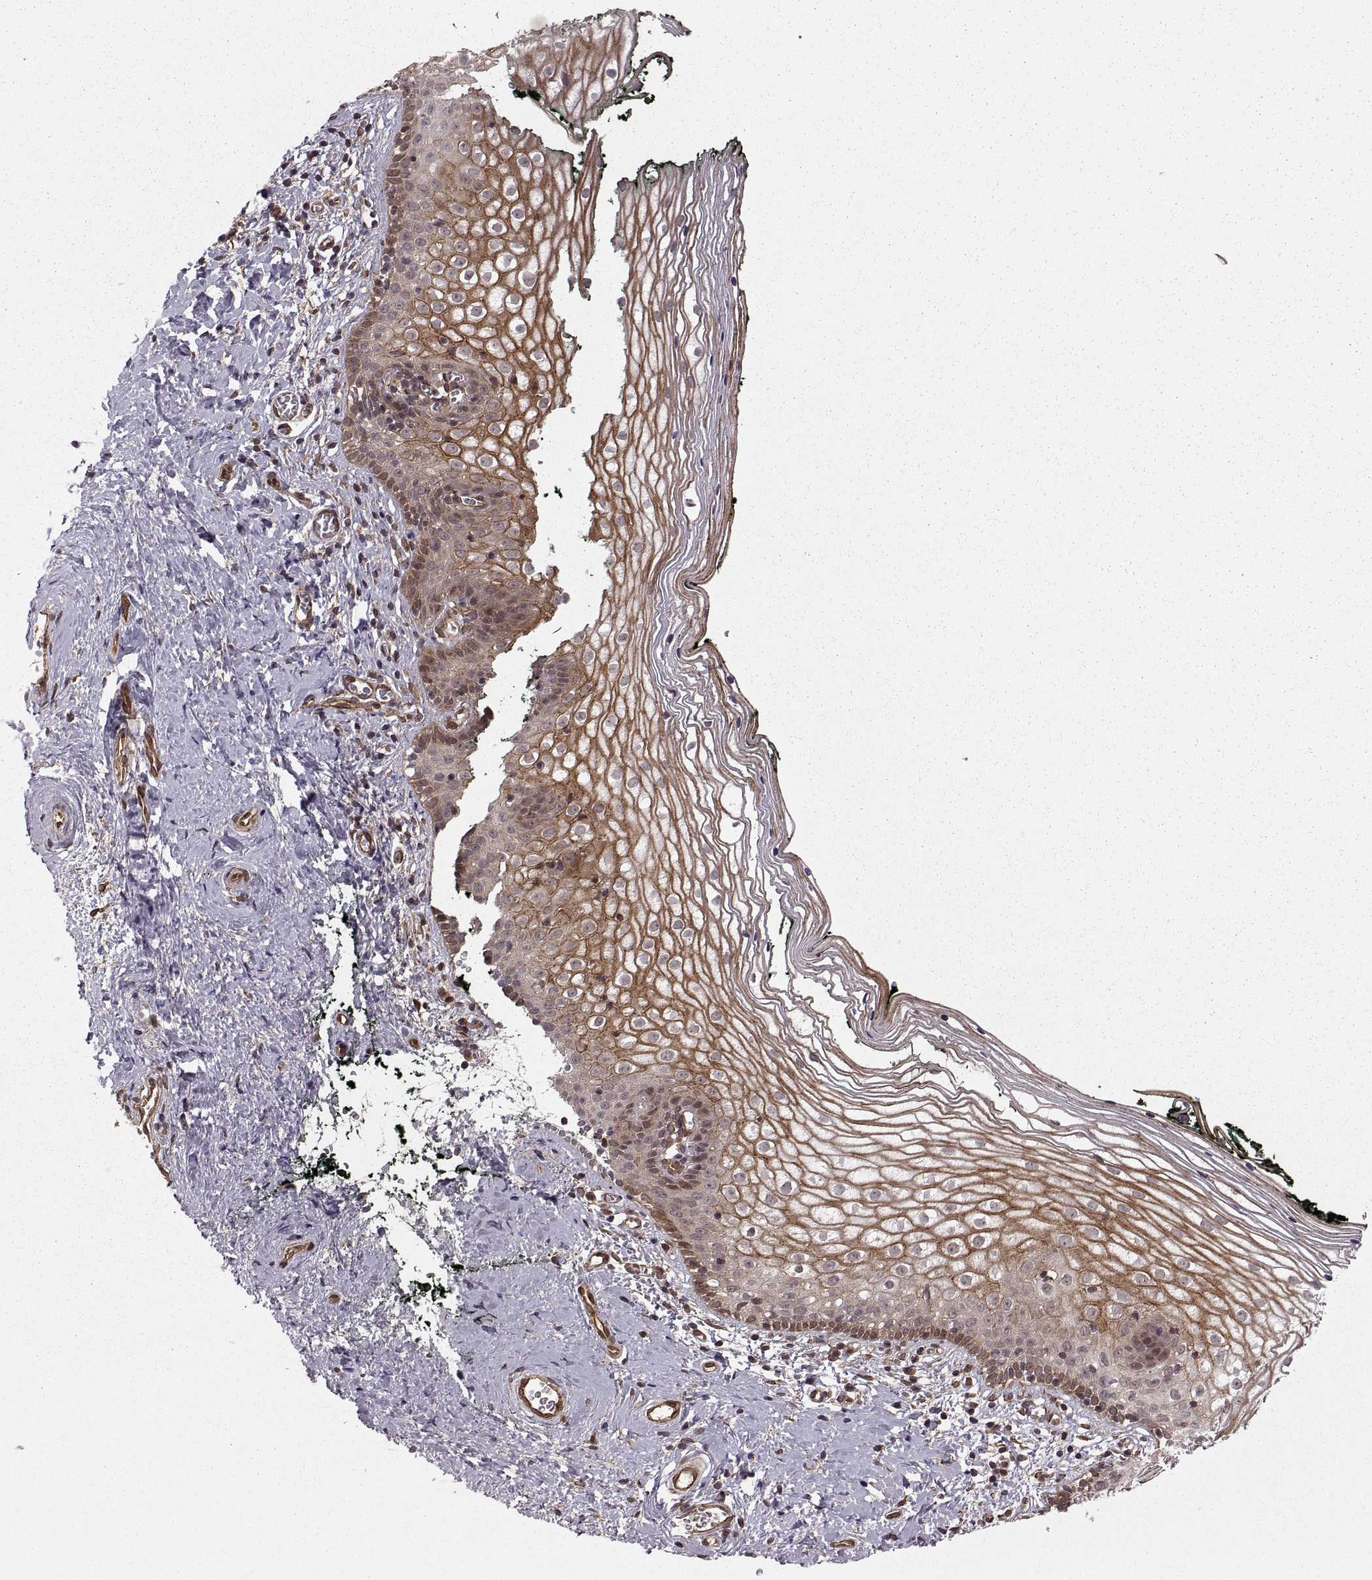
{"staining": {"intensity": "strong", "quantity": "<25%", "location": "cytoplasmic/membranous,nuclear"}, "tissue": "vagina", "cell_type": "Squamous epithelial cells", "image_type": "normal", "snomed": [{"axis": "morphology", "description": "Normal tissue, NOS"}, {"axis": "topography", "description": "Vagina"}], "caption": "This is a photomicrograph of immunohistochemistry (IHC) staining of benign vagina, which shows strong staining in the cytoplasmic/membranous,nuclear of squamous epithelial cells.", "gene": "DEDD", "patient": {"sex": "female", "age": 47}}